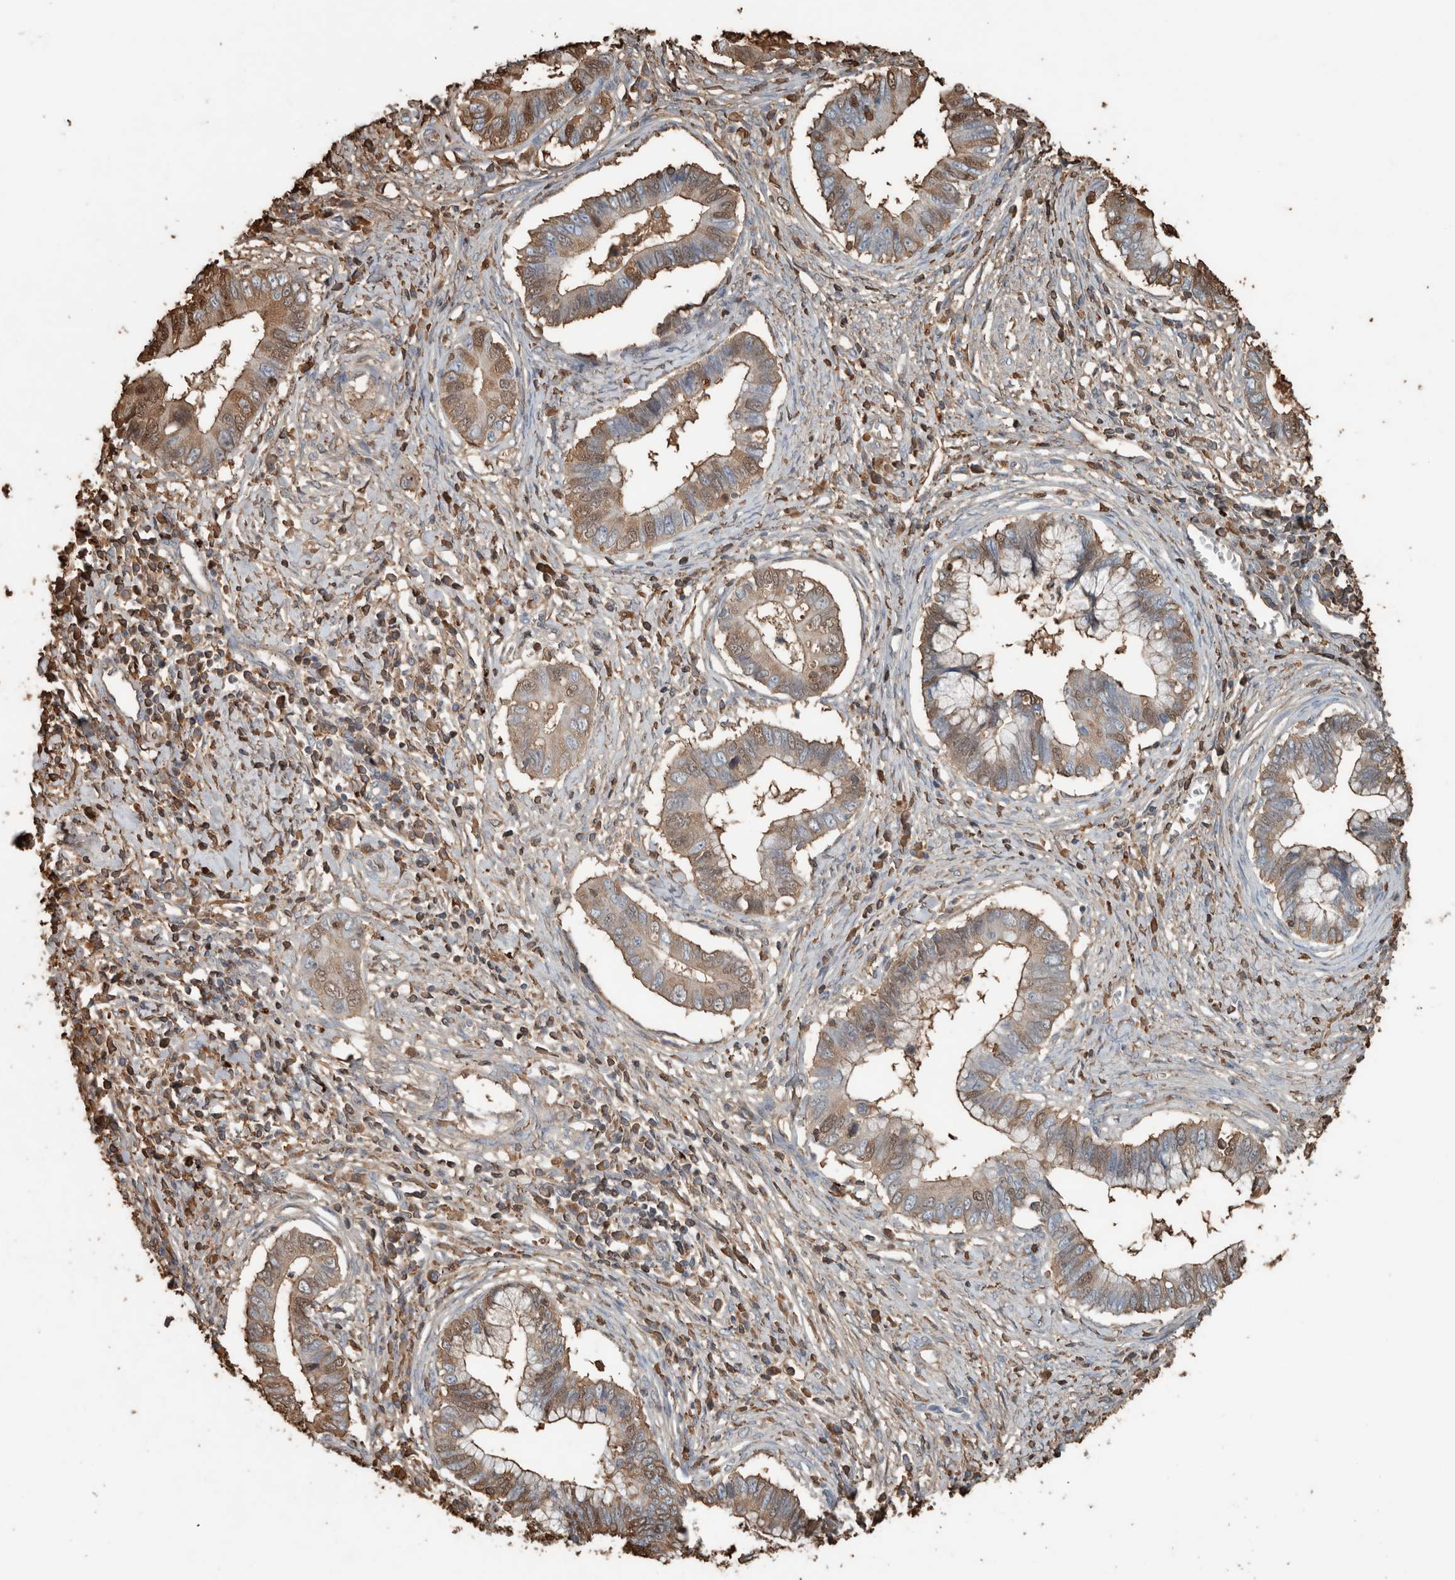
{"staining": {"intensity": "weak", "quantity": "25%-75%", "location": "cytoplasmic/membranous"}, "tissue": "cervical cancer", "cell_type": "Tumor cells", "image_type": "cancer", "snomed": [{"axis": "morphology", "description": "Adenocarcinoma, NOS"}, {"axis": "topography", "description": "Cervix"}], "caption": "About 25%-75% of tumor cells in cervical adenocarcinoma show weak cytoplasmic/membranous protein staining as visualized by brown immunohistochemical staining.", "gene": "USP34", "patient": {"sex": "female", "age": 44}}